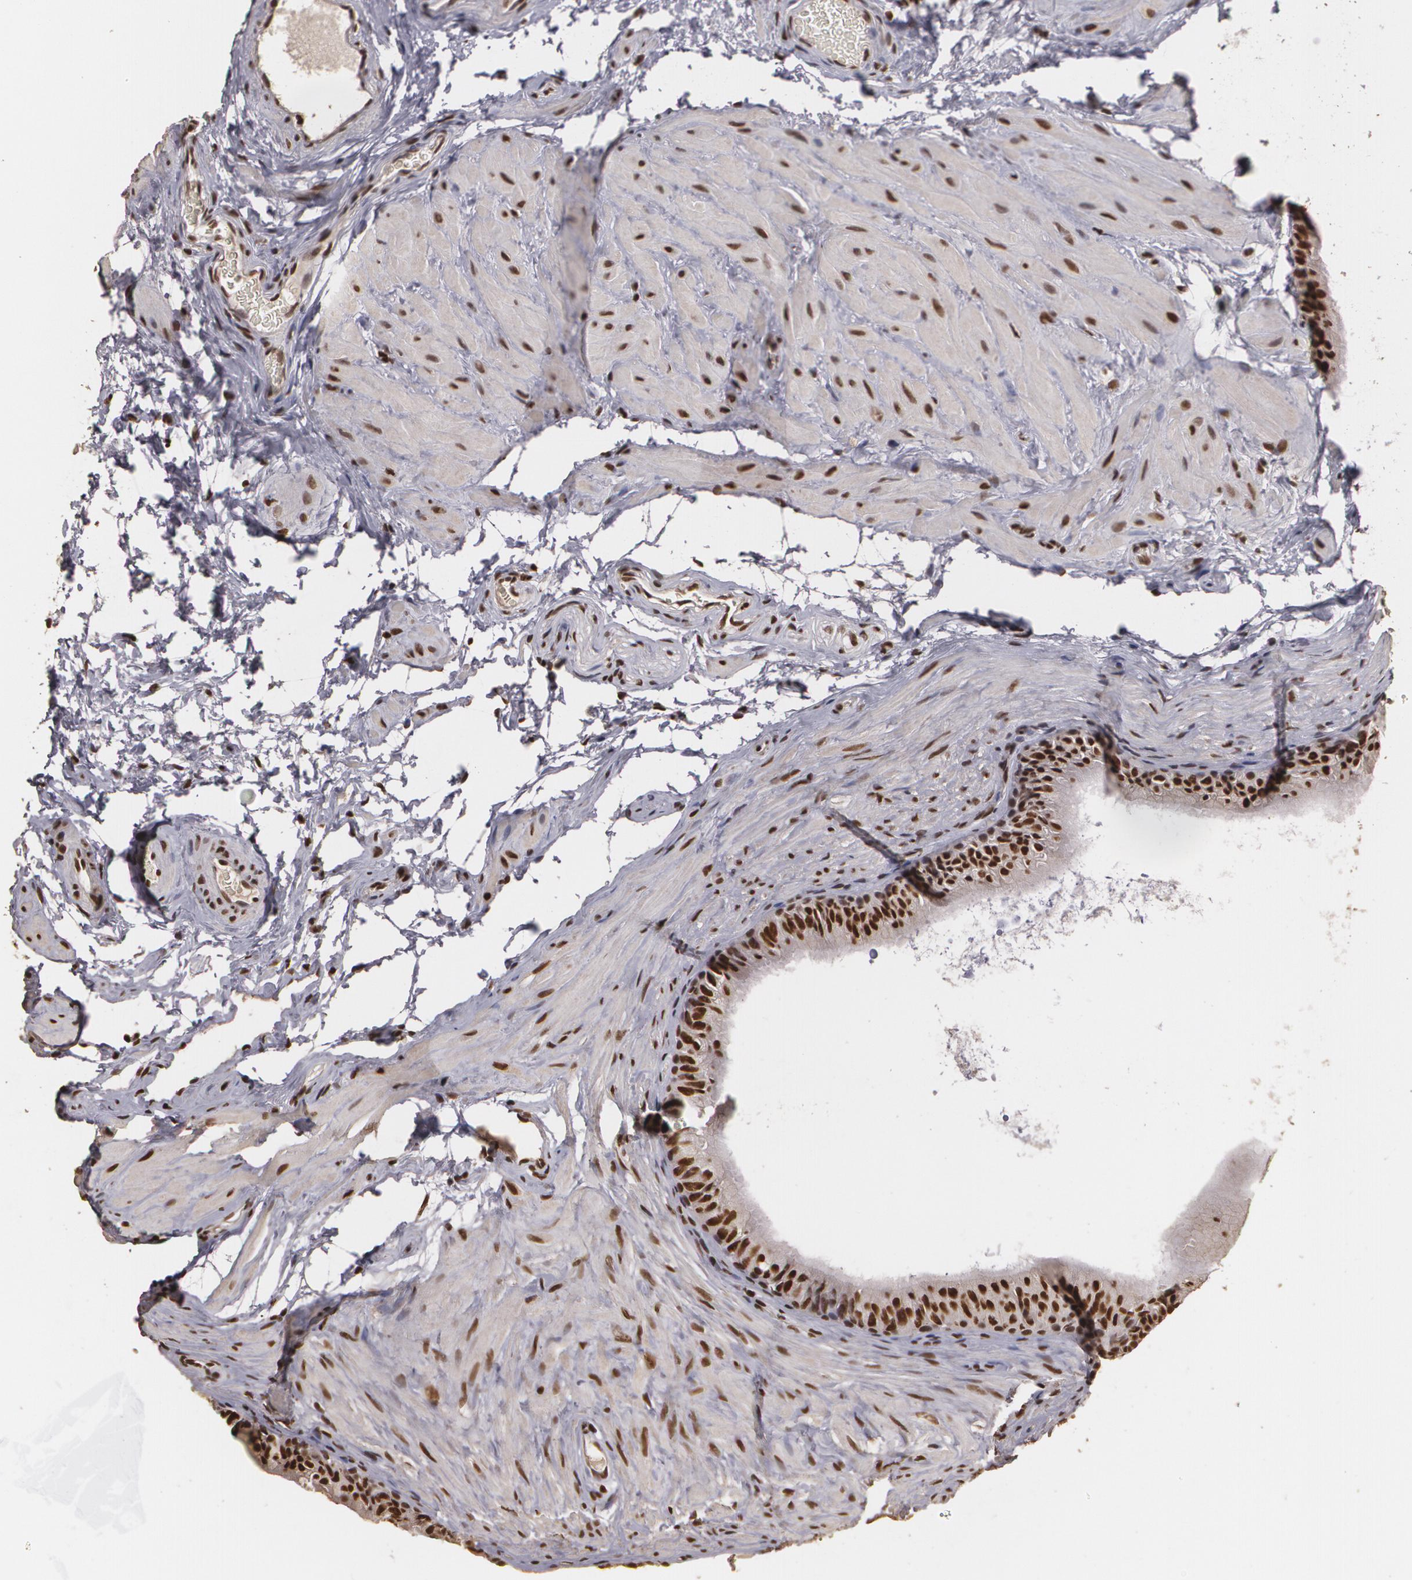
{"staining": {"intensity": "strong", "quantity": ">75%", "location": "nuclear"}, "tissue": "epididymis", "cell_type": "Glandular cells", "image_type": "normal", "snomed": [{"axis": "morphology", "description": "Normal tissue, NOS"}, {"axis": "topography", "description": "Testis"}, {"axis": "topography", "description": "Epididymis"}], "caption": "Immunohistochemistry (IHC) (DAB) staining of benign human epididymis displays strong nuclear protein staining in about >75% of glandular cells. The protein of interest is stained brown, and the nuclei are stained in blue (DAB IHC with brightfield microscopy, high magnification).", "gene": "RCOR1", "patient": {"sex": "male", "age": 36}}